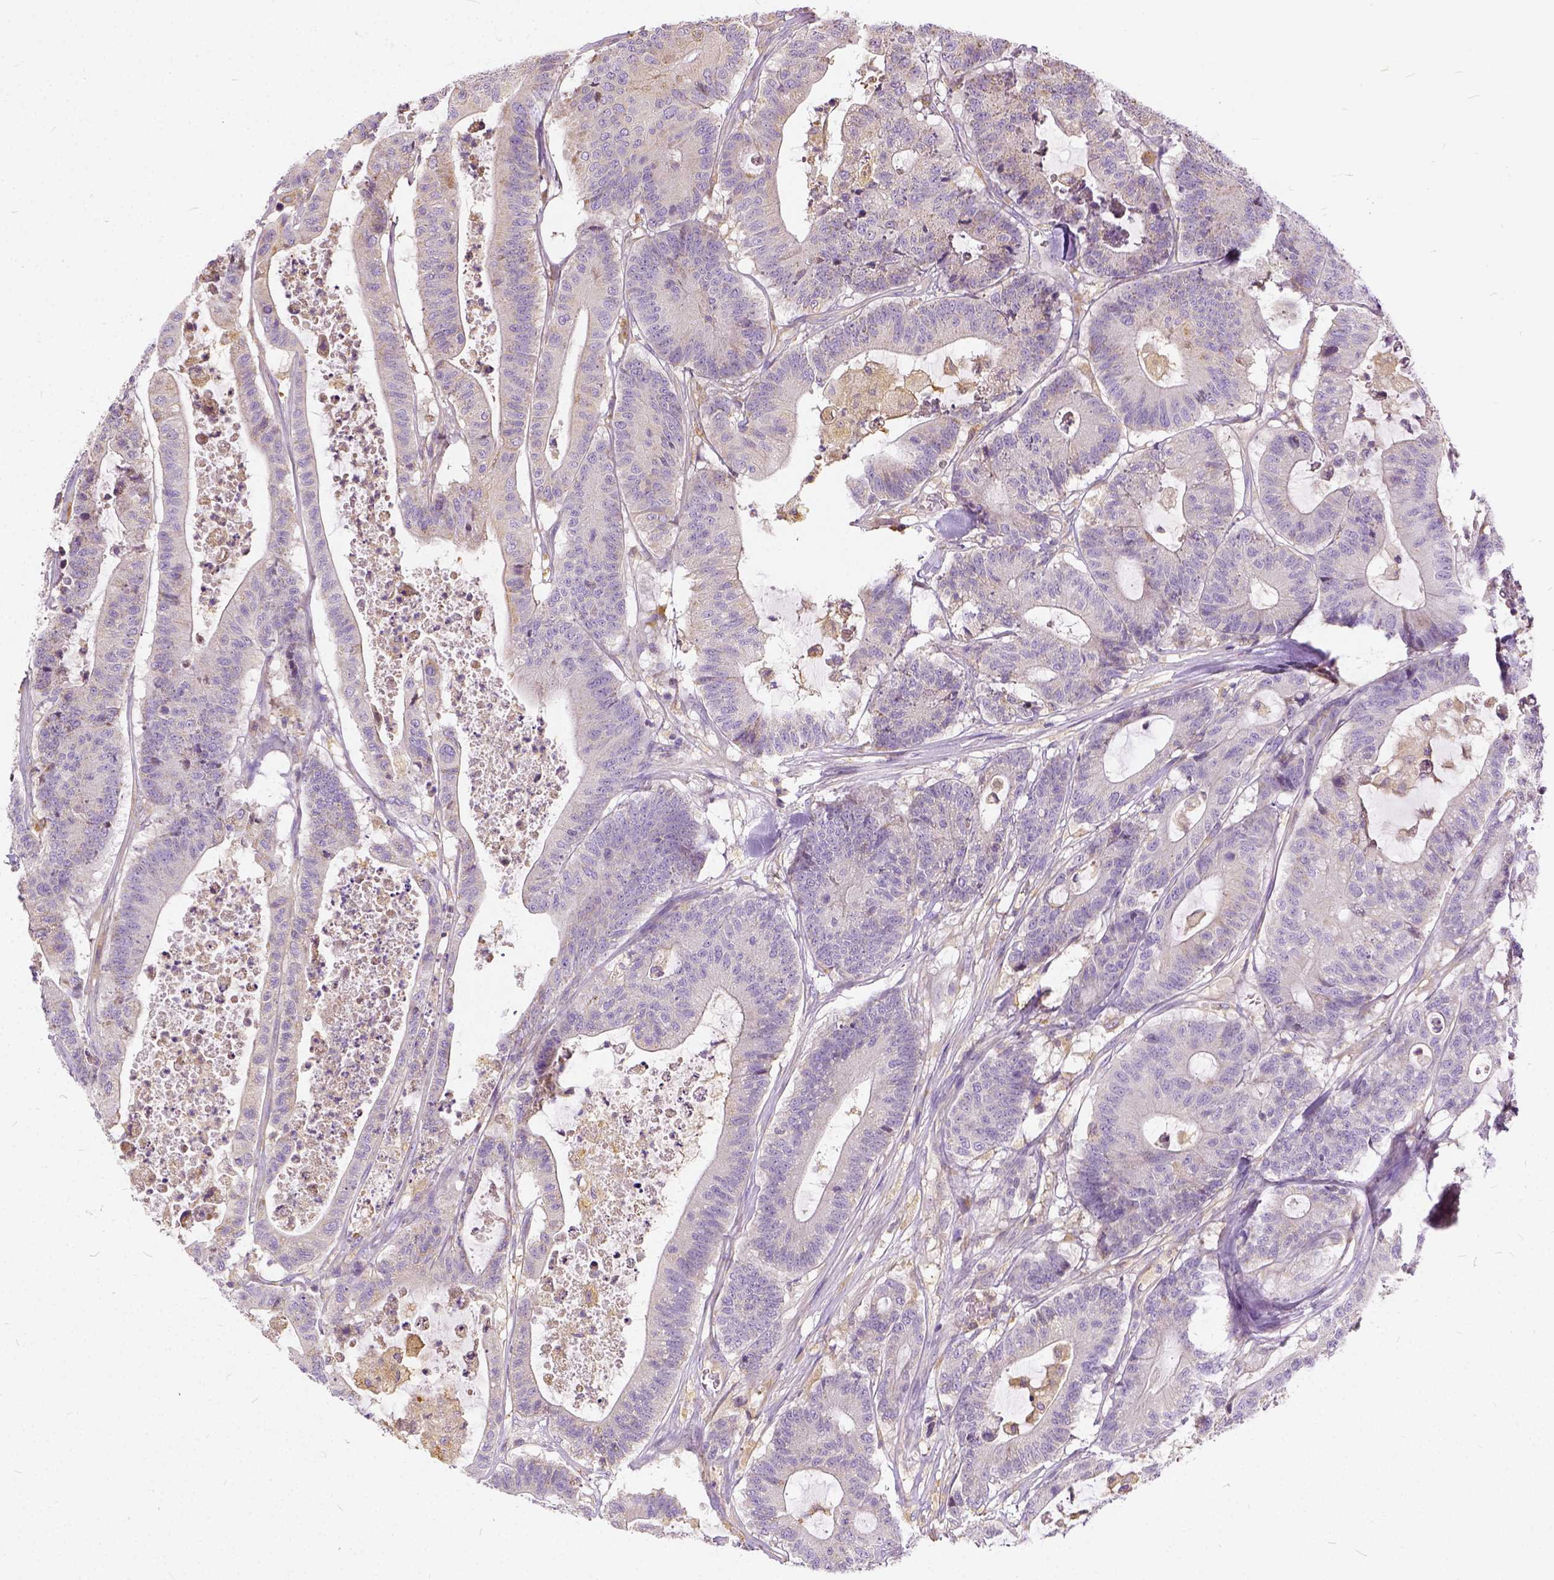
{"staining": {"intensity": "negative", "quantity": "none", "location": "none"}, "tissue": "colorectal cancer", "cell_type": "Tumor cells", "image_type": "cancer", "snomed": [{"axis": "morphology", "description": "Adenocarcinoma, NOS"}, {"axis": "topography", "description": "Colon"}], "caption": "Immunohistochemical staining of human colorectal adenocarcinoma displays no significant staining in tumor cells.", "gene": "CADM4", "patient": {"sex": "female", "age": 84}}